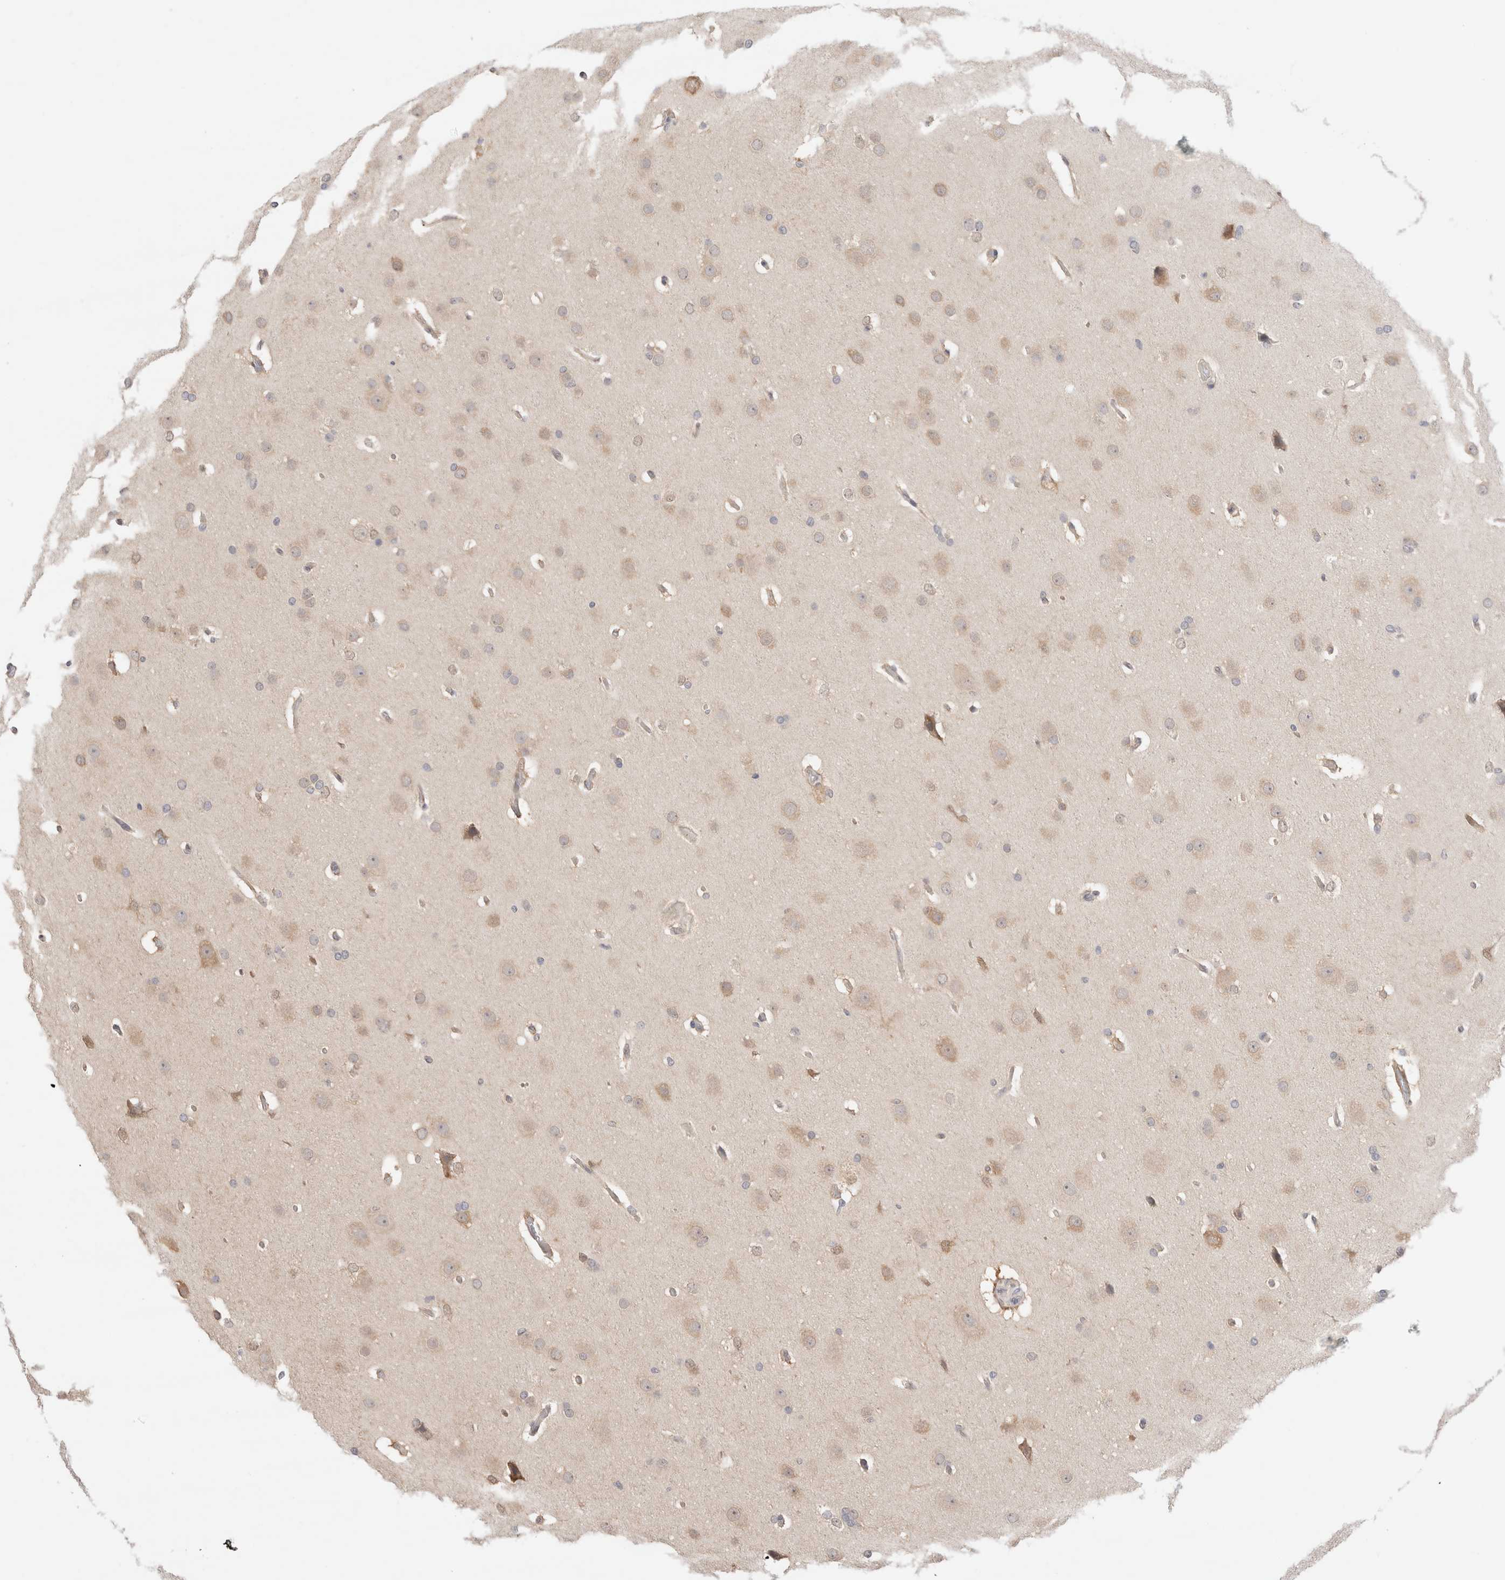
{"staining": {"intensity": "weak", "quantity": "25%-75%", "location": "cytoplasmic/membranous"}, "tissue": "glioma", "cell_type": "Tumor cells", "image_type": "cancer", "snomed": [{"axis": "morphology", "description": "Glioma, malignant, Low grade"}, {"axis": "topography", "description": "Brain"}], "caption": "Human glioma stained with a brown dye shows weak cytoplasmic/membranous positive expression in approximately 25%-75% of tumor cells.", "gene": "C17orf97", "patient": {"sex": "female", "age": 37}}